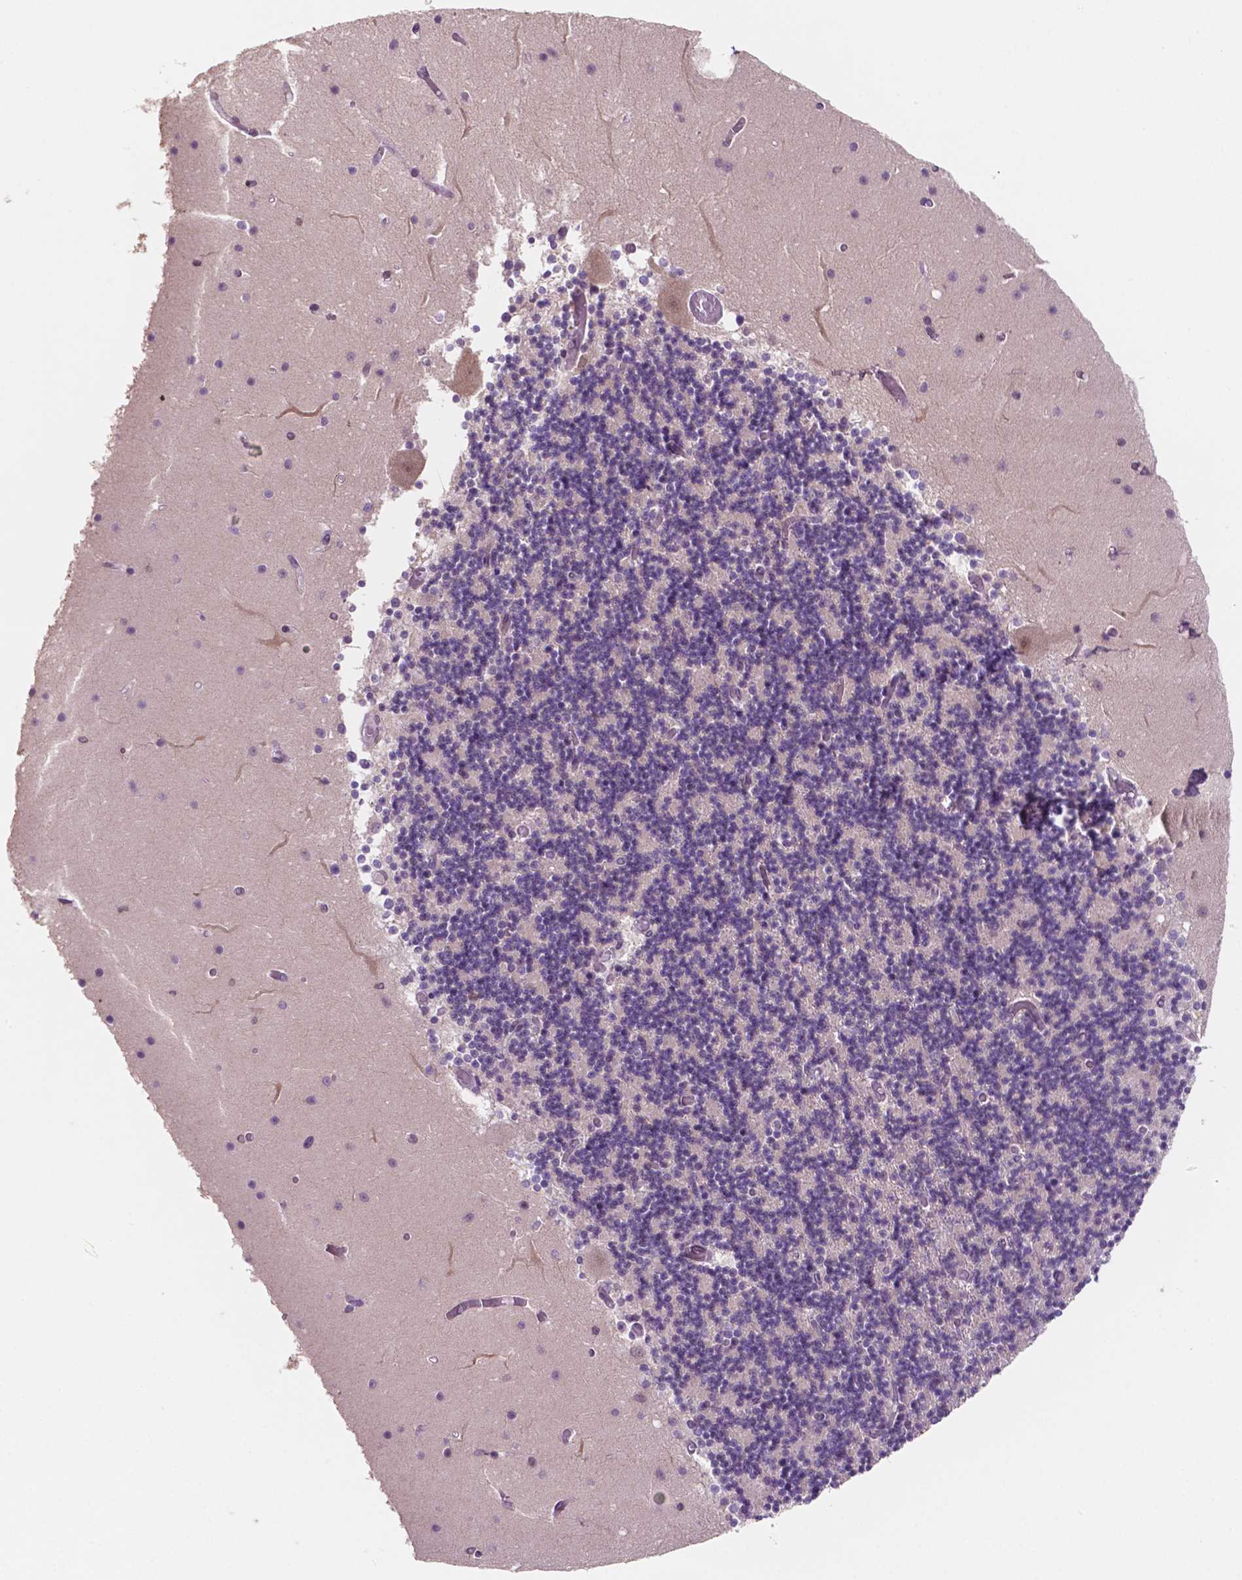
{"staining": {"intensity": "negative", "quantity": "none", "location": "none"}, "tissue": "cerebellum", "cell_type": "Cells in granular layer", "image_type": "normal", "snomed": [{"axis": "morphology", "description": "Normal tissue, NOS"}, {"axis": "topography", "description": "Cerebellum"}], "caption": "Immunohistochemistry (IHC) of normal human cerebellum reveals no expression in cells in granular layer.", "gene": "SHLD3", "patient": {"sex": "female", "age": 28}}